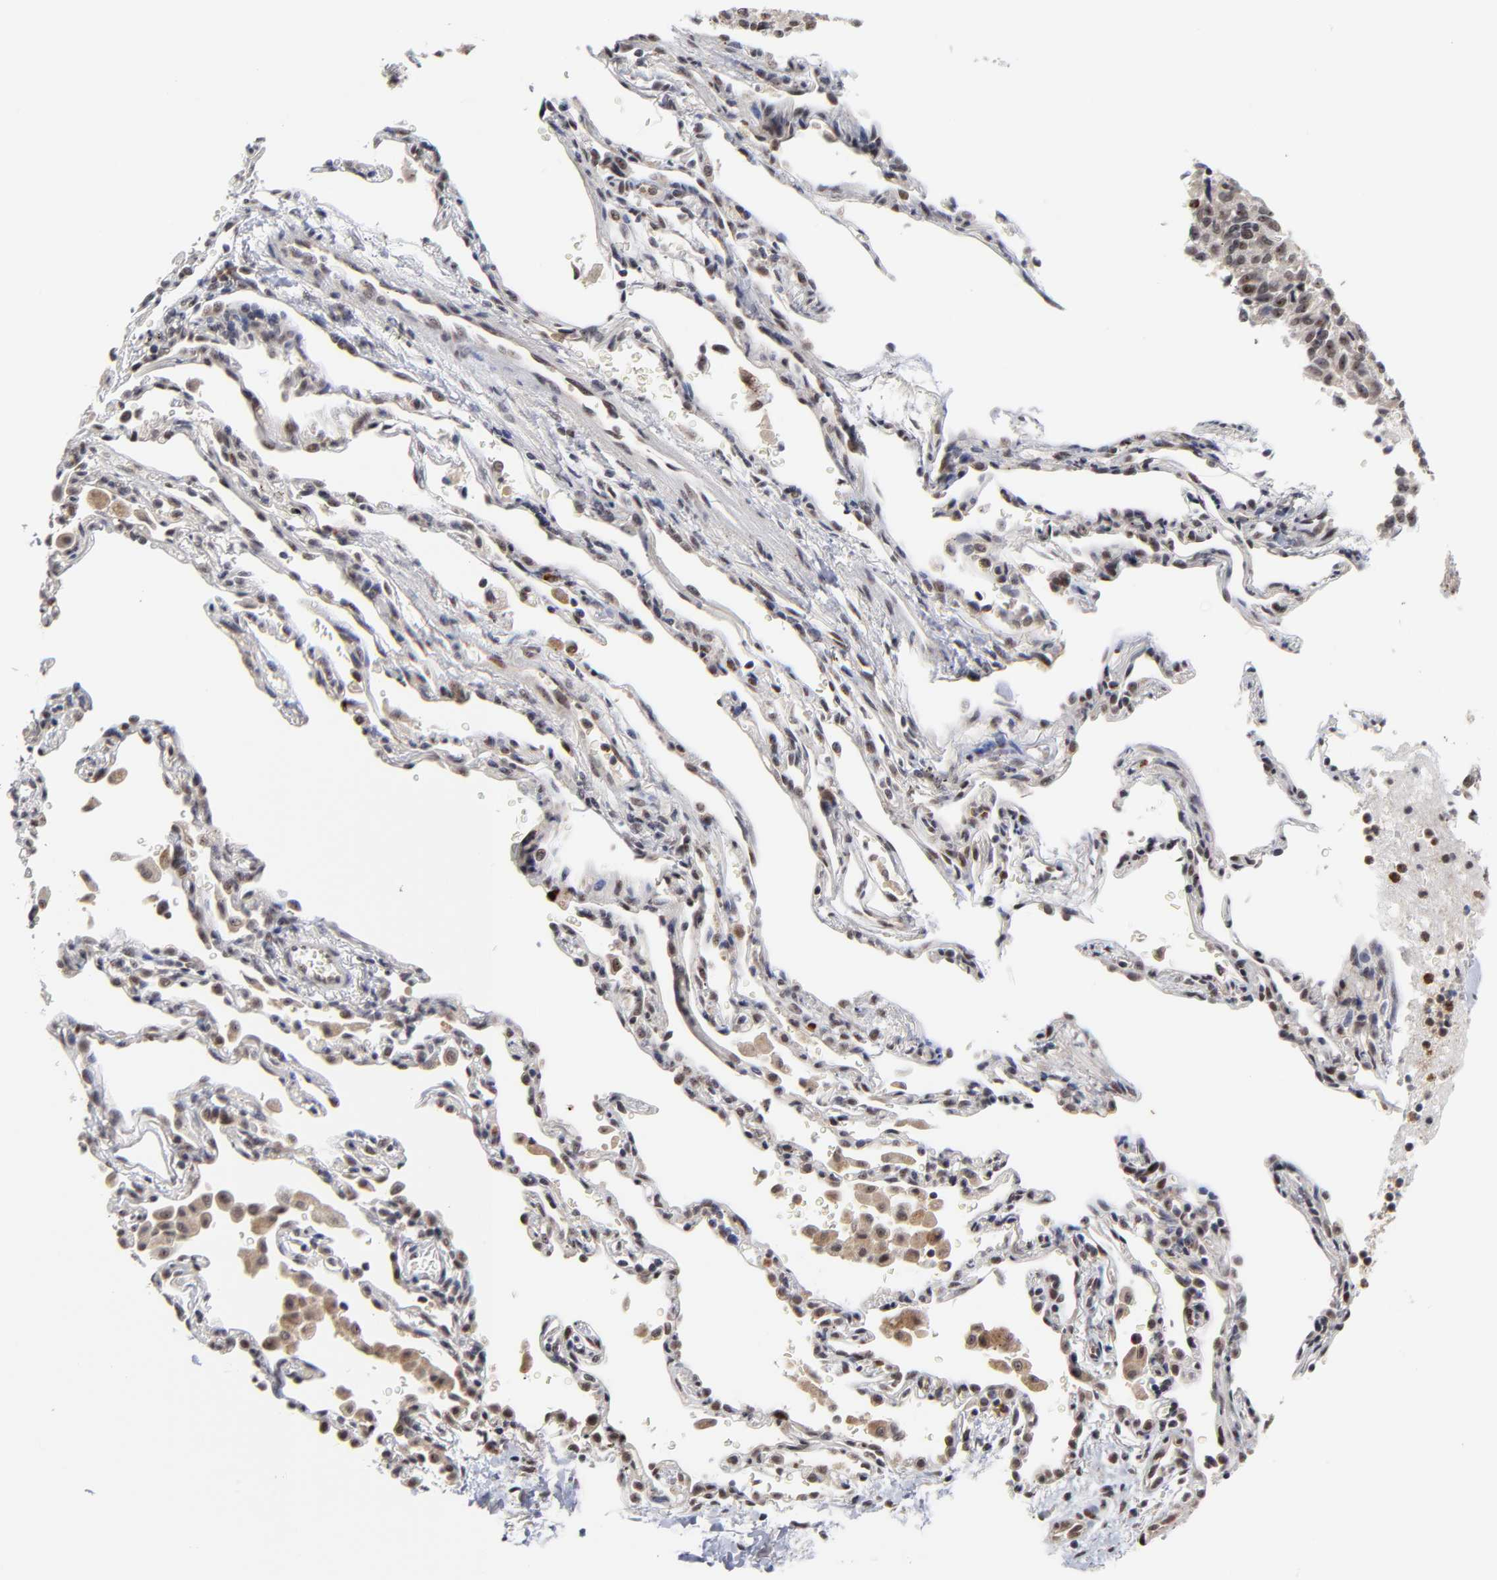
{"staining": {"intensity": "weak", "quantity": "25%-75%", "location": "nuclear"}, "tissue": "melanoma", "cell_type": "Tumor cells", "image_type": "cancer", "snomed": [{"axis": "morphology", "description": "Malignant melanoma, Metastatic site"}, {"axis": "topography", "description": "Lung"}], "caption": "Malignant melanoma (metastatic site) stained with DAB IHC demonstrates low levels of weak nuclear positivity in approximately 25%-75% of tumor cells.", "gene": "ZNF419", "patient": {"sex": "male", "age": 64}}